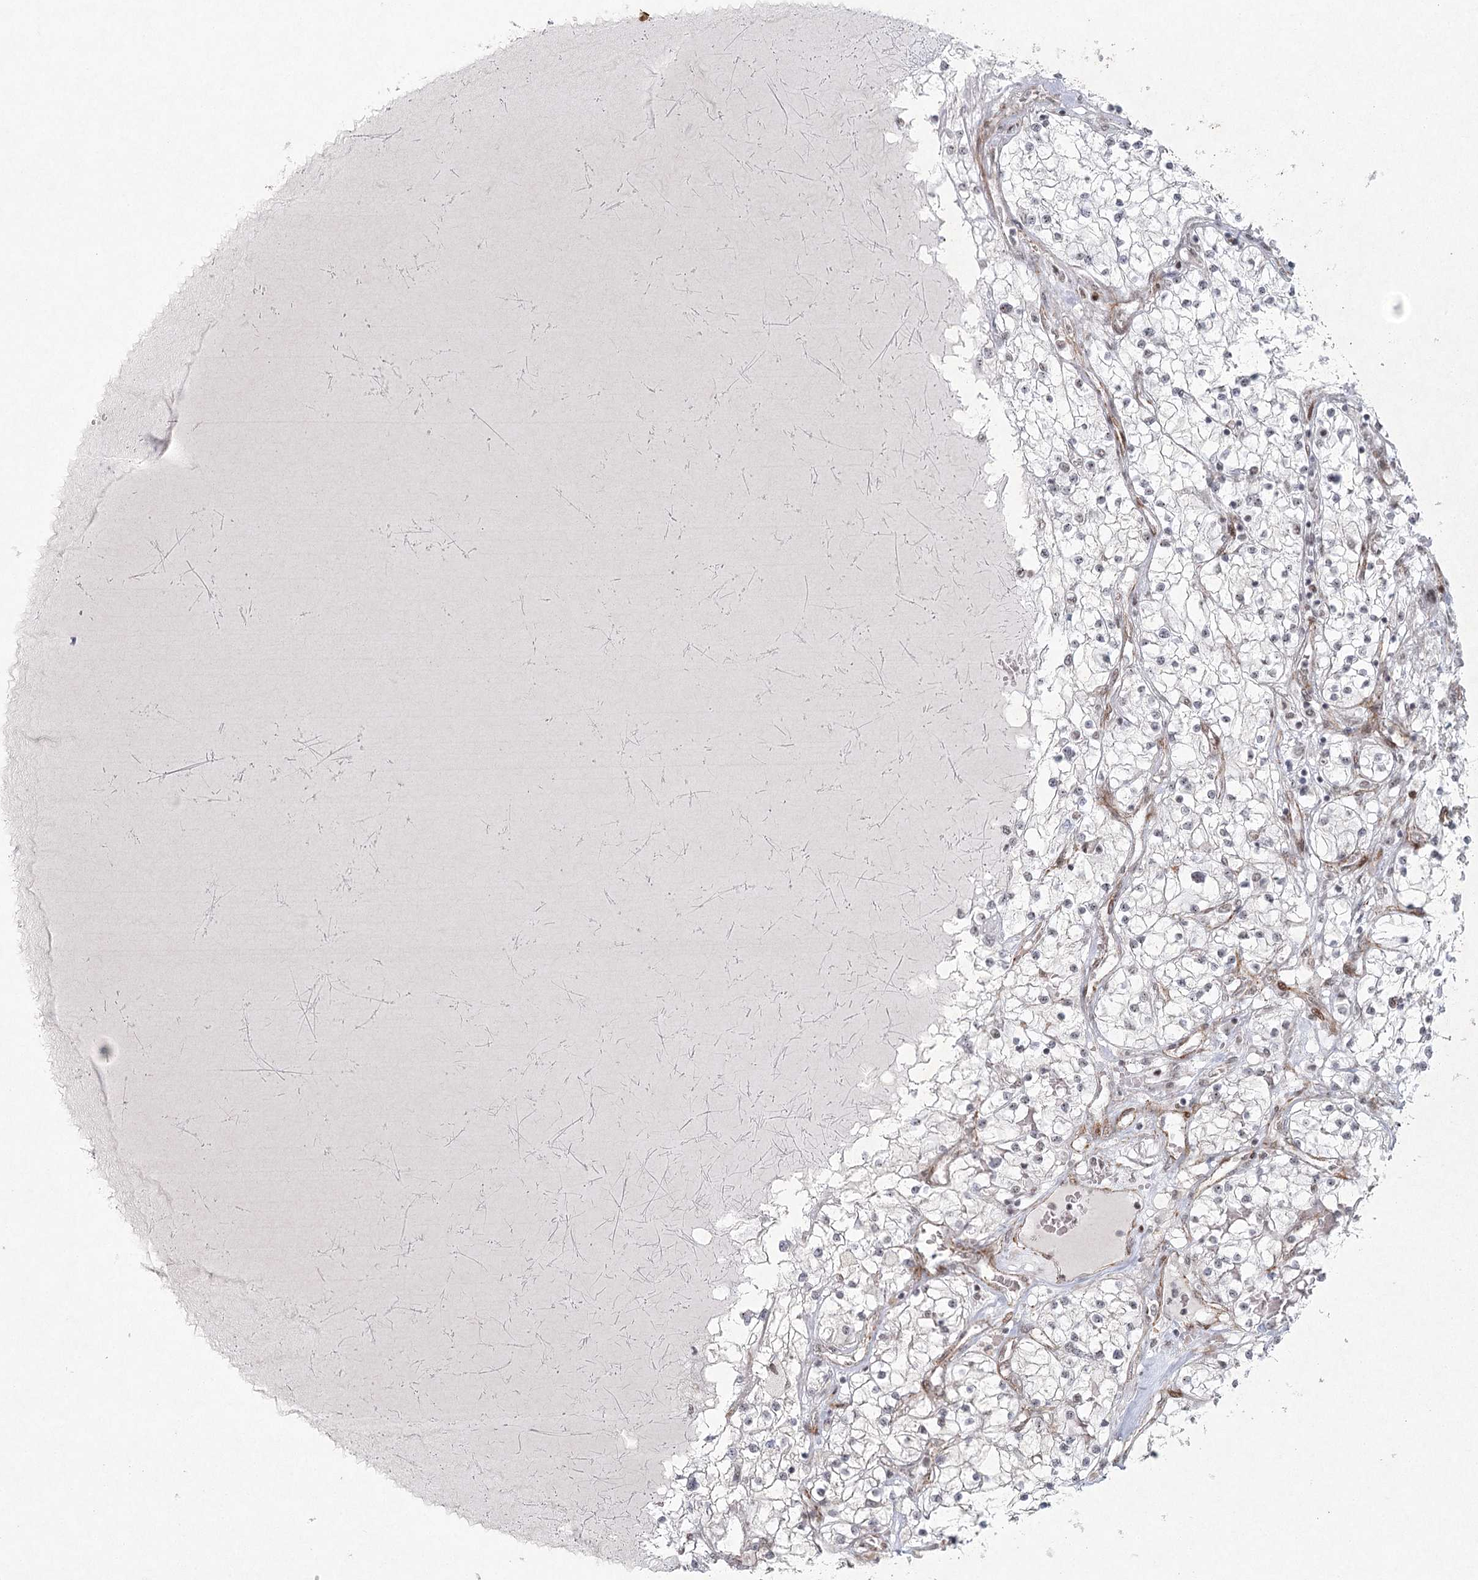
{"staining": {"intensity": "negative", "quantity": "none", "location": "none"}, "tissue": "renal cancer", "cell_type": "Tumor cells", "image_type": "cancer", "snomed": [{"axis": "morphology", "description": "Normal tissue, NOS"}, {"axis": "morphology", "description": "Adenocarcinoma, NOS"}, {"axis": "topography", "description": "Kidney"}], "caption": "Human renal adenocarcinoma stained for a protein using IHC demonstrates no staining in tumor cells.", "gene": "U2SURP", "patient": {"sex": "male", "age": 68}}